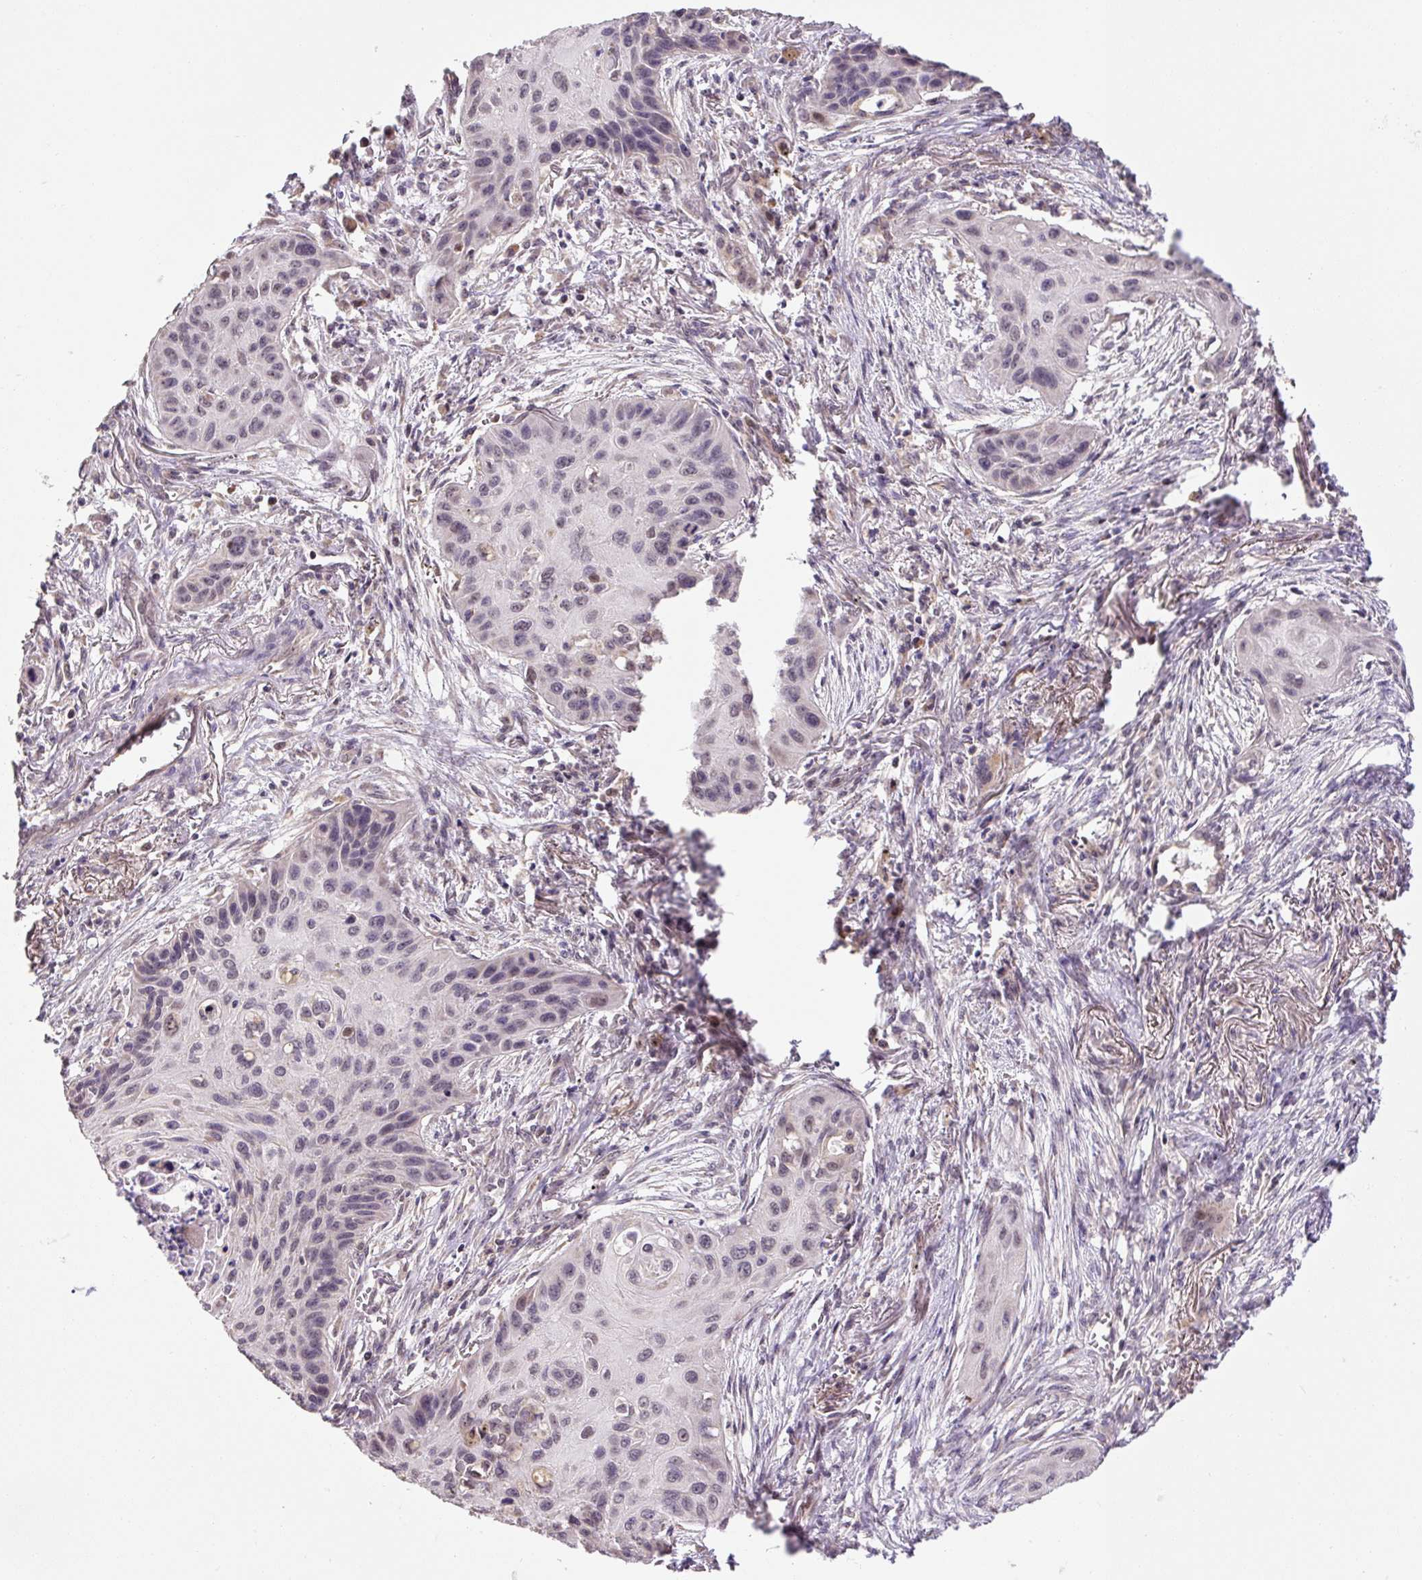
{"staining": {"intensity": "weak", "quantity": "25%-75%", "location": "nuclear"}, "tissue": "lung cancer", "cell_type": "Tumor cells", "image_type": "cancer", "snomed": [{"axis": "morphology", "description": "Squamous cell carcinoma, NOS"}, {"axis": "topography", "description": "Lung"}], "caption": "High-power microscopy captured an immunohistochemistry (IHC) micrograph of squamous cell carcinoma (lung), revealing weak nuclear staining in about 25%-75% of tumor cells. Nuclei are stained in blue.", "gene": "MFSD9", "patient": {"sex": "male", "age": 71}}